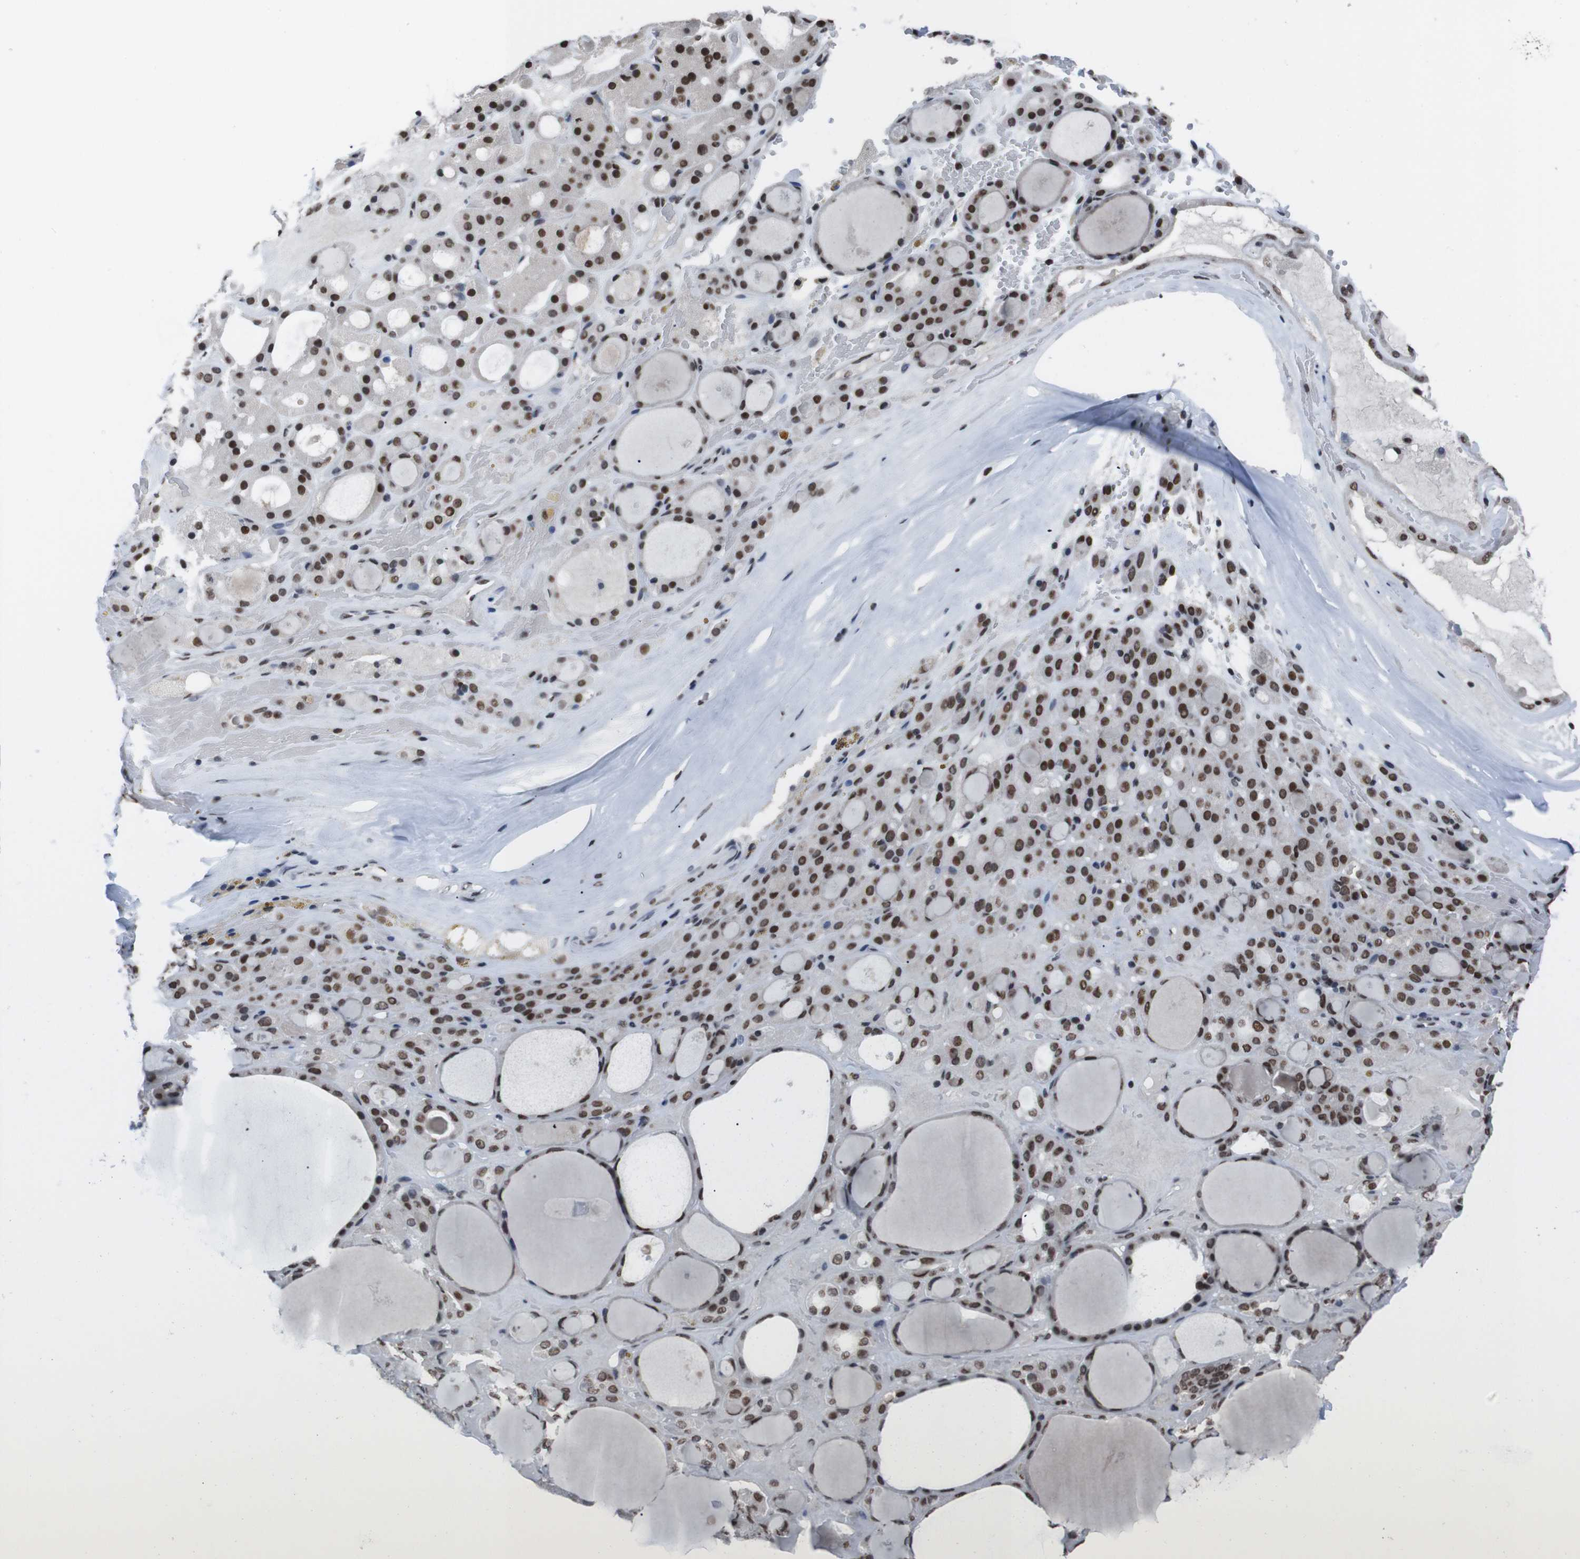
{"staining": {"intensity": "strong", "quantity": ">75%", "location": "nuclear"}, "tissue": "thyroid gland", "cell_type": "Glandular cells", "image_type": "normal", "snomed": [{"axis": "morphology", "description": "Normal tissue, NOS"}, {"axis": "morphology", "description": "Carcinoma, NOS"}, {"axis": "topography", "description": "Thyroid gland"}], "caption": "Immunohistochemistry (IHC) histopathology image of normal thyroid gland: thyroid gland stained using immunohistochemistry (IHC) displays high levels of strong protein expression localized specifically in the nuclear of glandular cells, appearing as a nuclear brown color.", "gene": "PIP4P2", "patient": {"sex": "female", "age": 86}}